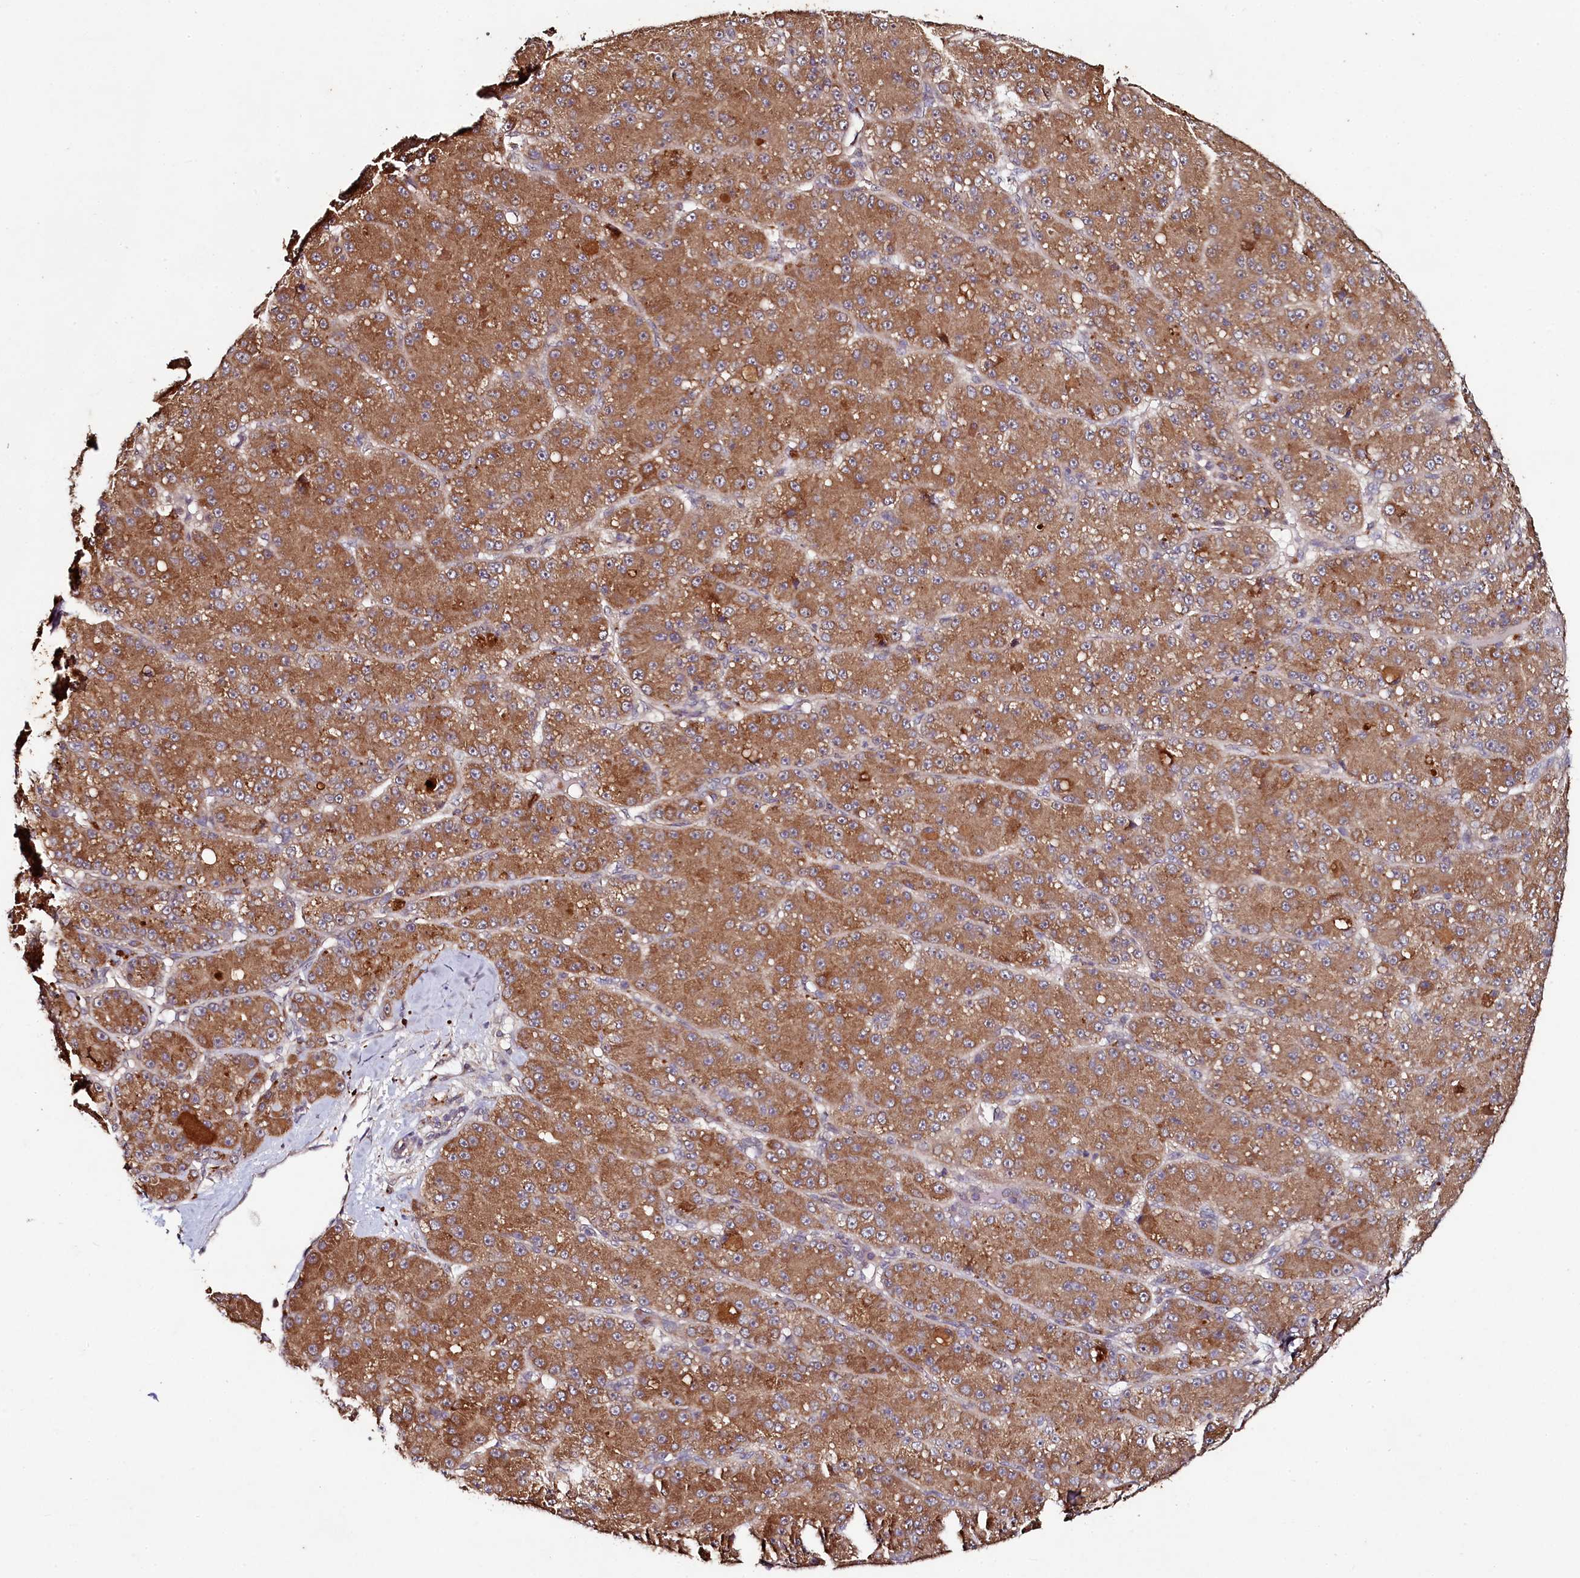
{"staining": {"intensity": "moderate", "quantity": ">75%", "location": "cytoplasmic/membranous"}, "tissue": "liver cancer", "cell_type": "Tumor cells", "image_type": "cancer", "snomed": [{"axis": "morphology", "description": "Carcinoma, Hepatocellular, NOS"}, {"axis": "topography", "description": "Liver"}], "caption": "Immunohistochemistry (IHC) micrograph of human liver cancer (hepatocellular carcinoma) stained for a protein (brown), which exhibits medium levels of moderate cytoplasmic/membranous positivity in approximately >75% of tumor cells.", "gene": "SEC24C", "patient": {"sex": "male", "age": 67}}